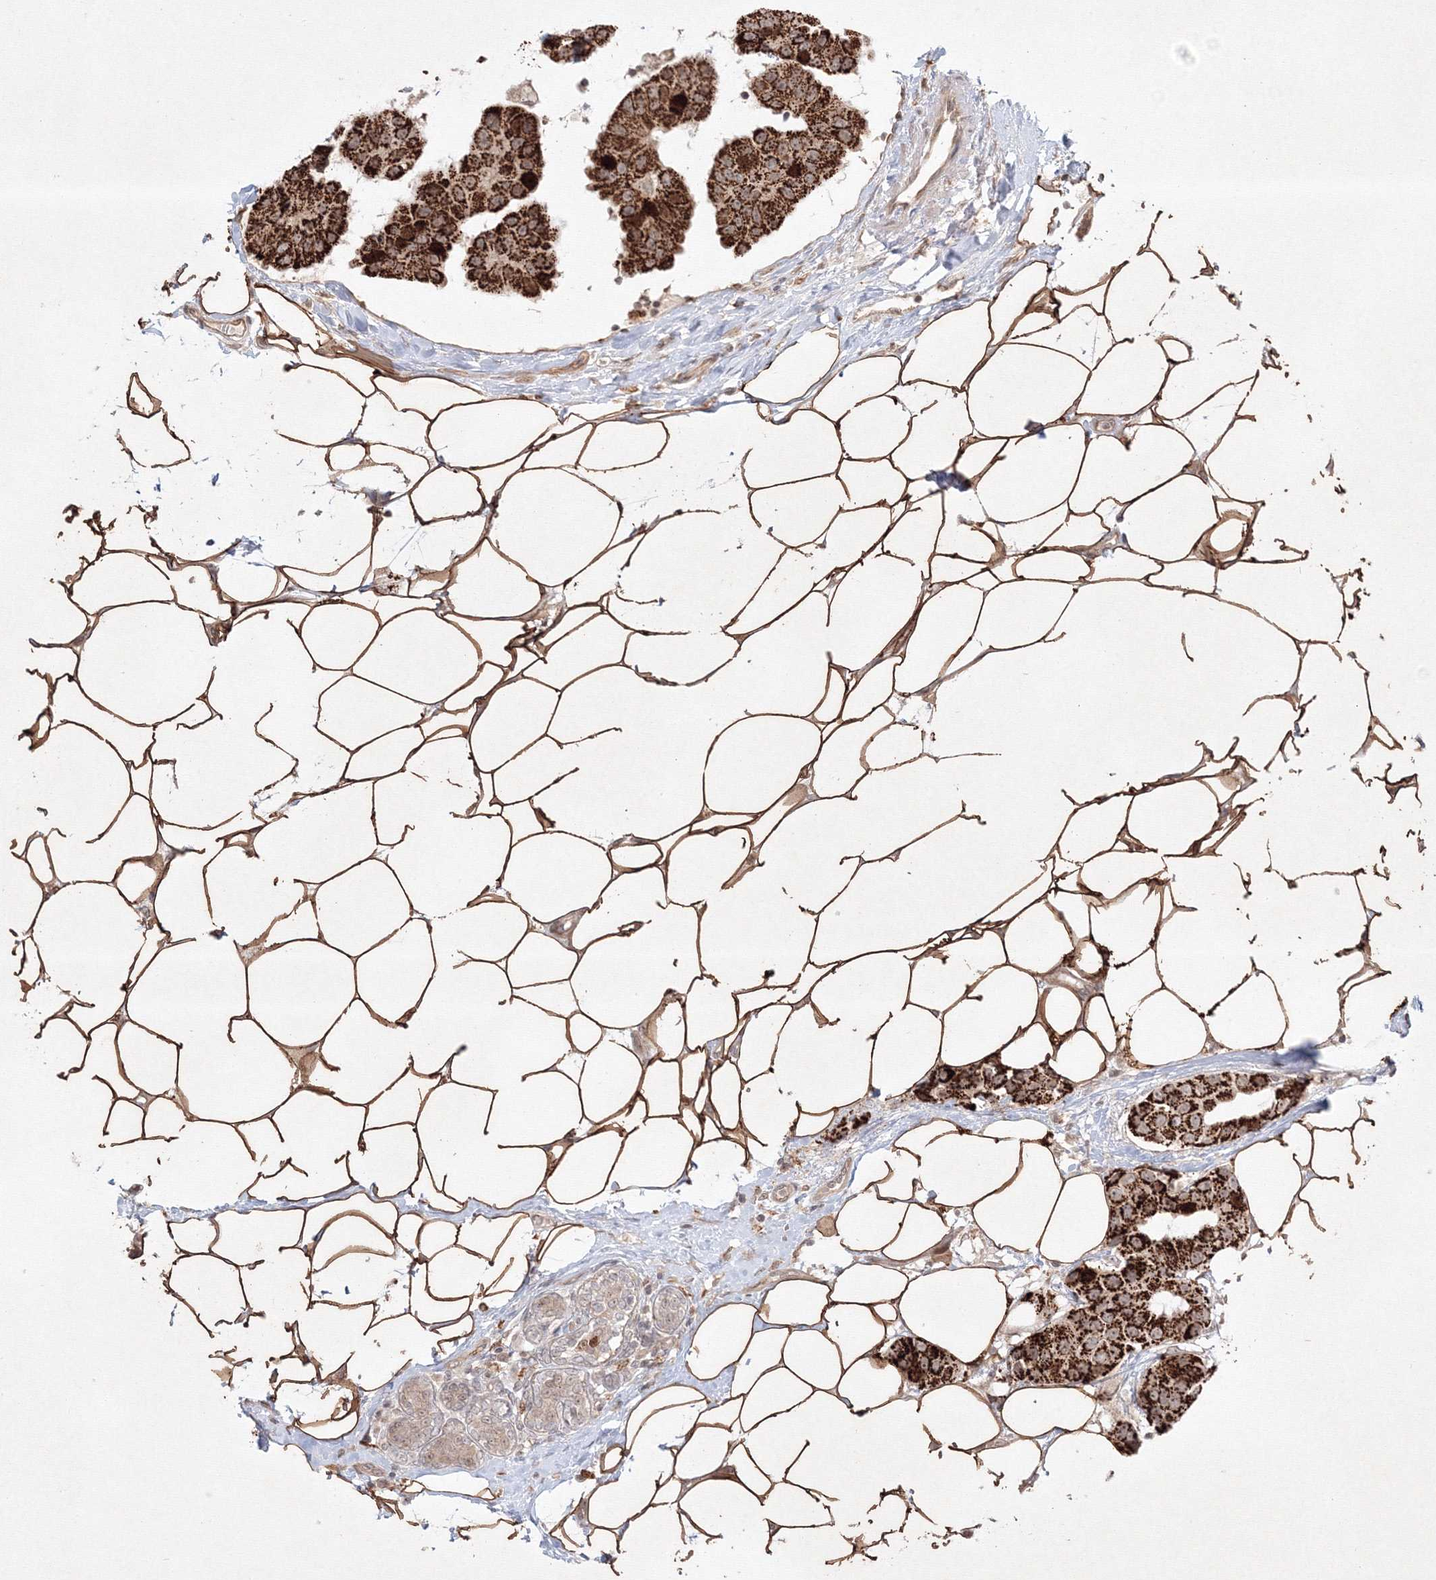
{"staining": {"intensity": "strong", "quantity": ">75%", "location": "cytoplasmic/membranous"}, "tissue": "breast cancer", "cell_type": "Tumor cells", "image_type": "cancer", "snomed": [{"axis": "morphology", "description": "Normal tissue, NOS"}, {"axis": "morphology", "description": "Duct carcinoma"}, {"axis": "topography", "description": "Breast"}], "caption": "This photomicrograph demonstrates immunohistochemistry staining of infiltrating ductal carcinoma (breast), with high strong cytoplasmic/membranous expression in about >75% of tumor cells.", "gene": "KIF20A", "patient": {"sex": "female", "age": 39}}